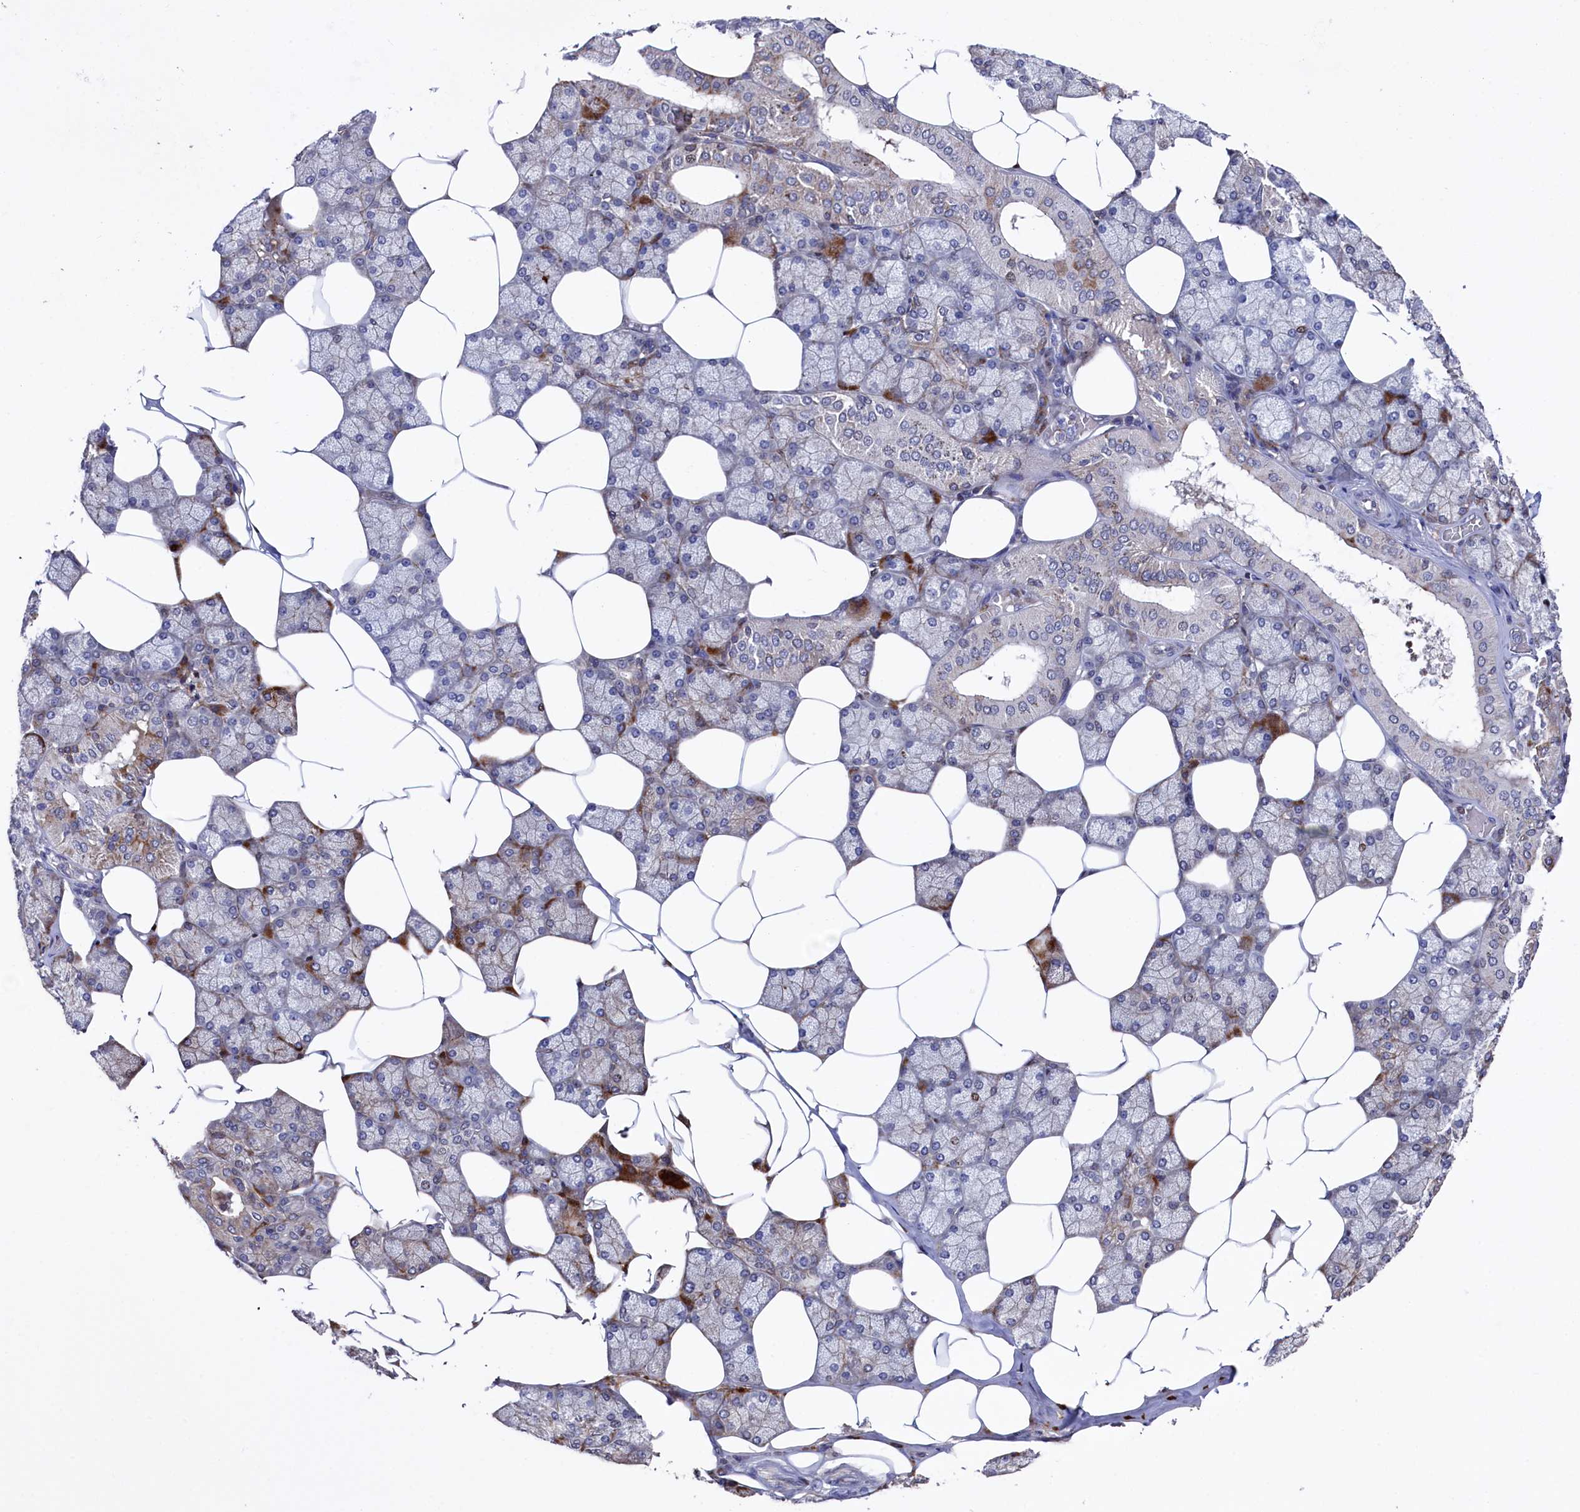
{"staining": {"intensity": "strong", "quantity": "<25%", "location": "cytoplasmic/membranous"}, "tissue": "salivary gland", "cell_type": "Glandular cells", "image_type": "normal", "snomed": [{"axis": "morphology", "description": "Normal tissue, NOS"}, {"axis": "topography", "description": "Salivary gland"}], "caption": "About <25% of glandular cells in benign human salivary gland exhibit strong cytoplasmic/membranous protein expression as visualized by brown immunohistochemical staining.", "gene": "ZNF891", "patient": {"sex": "male", "age": 62}}